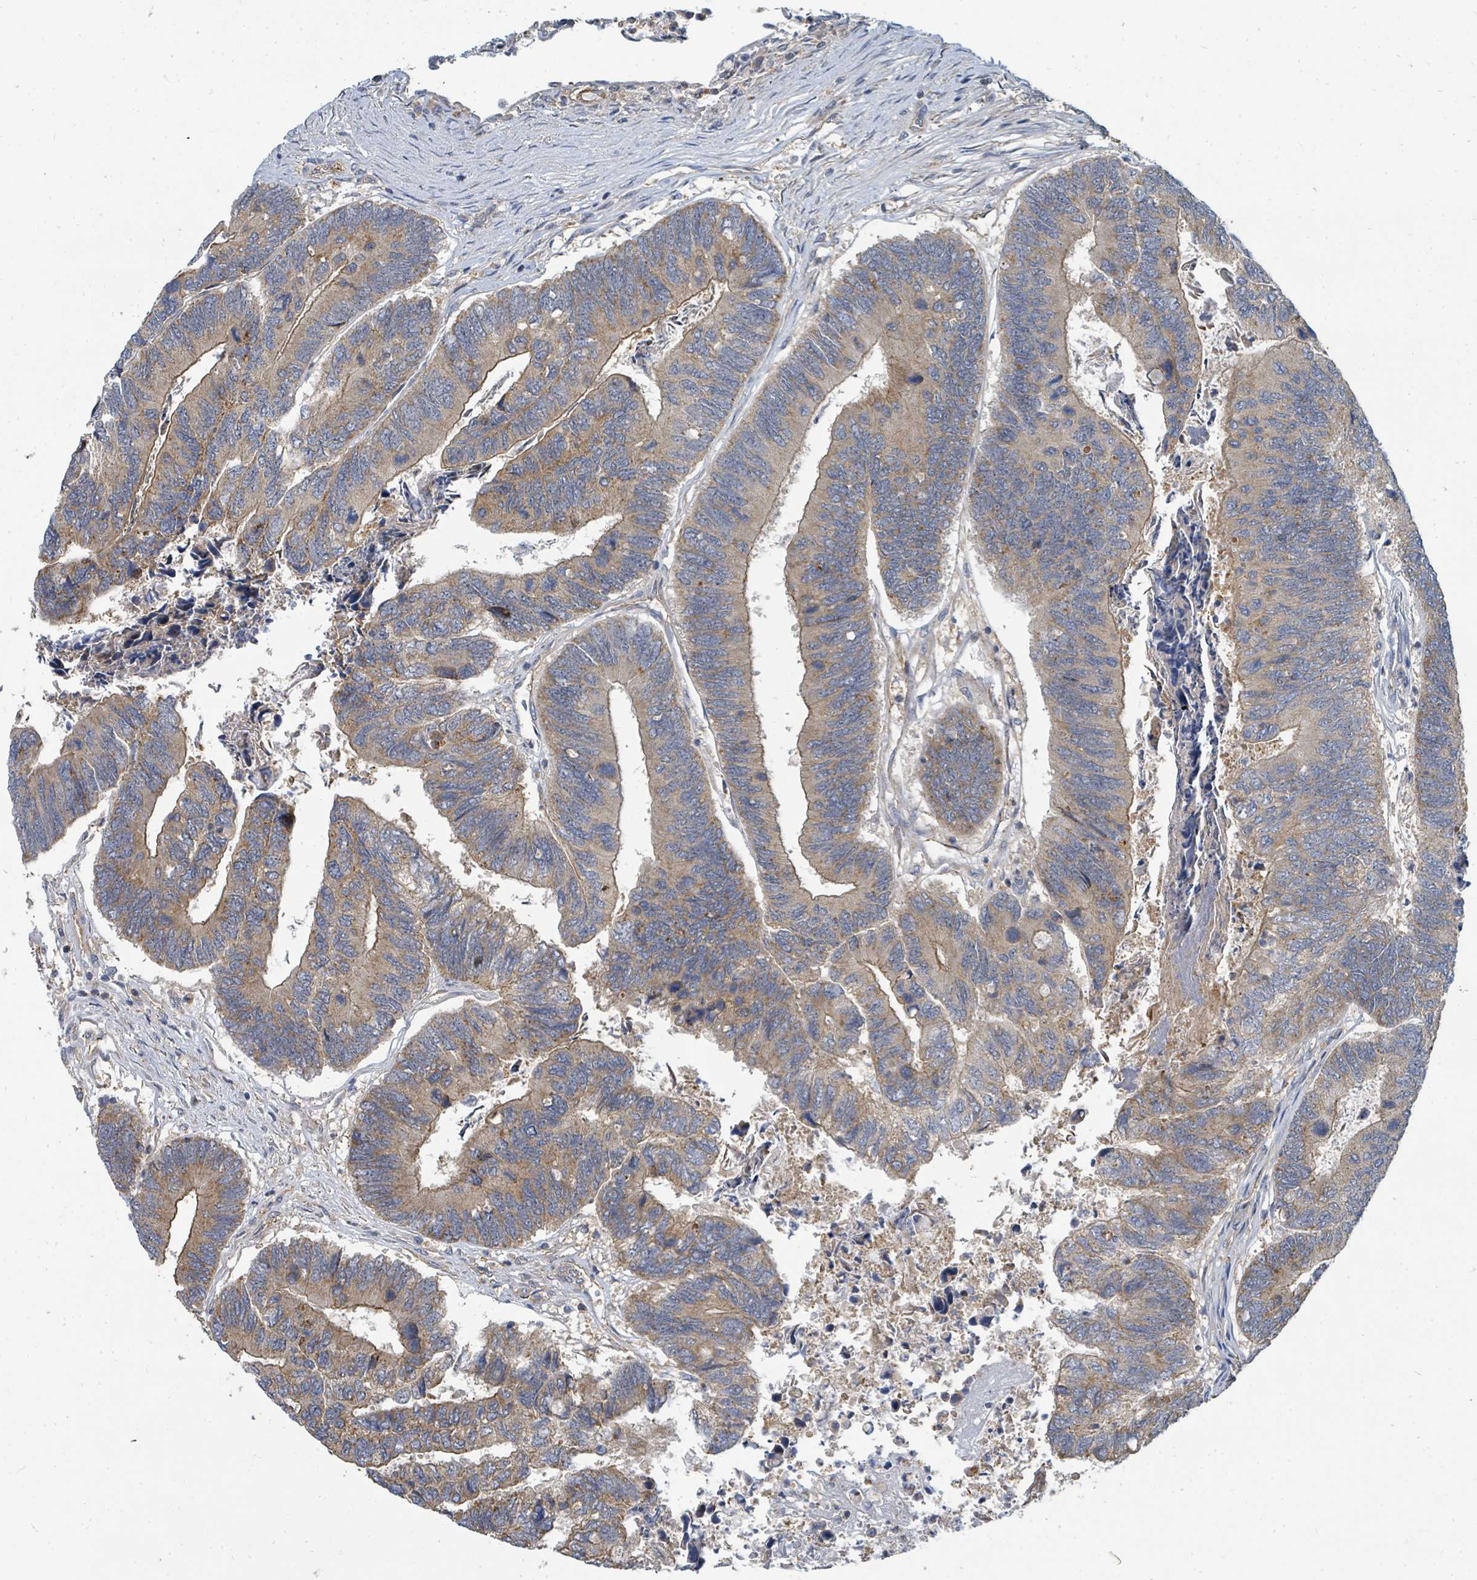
{"staining": {"intensity": "moderate", "quantity": ">75%", "location": "cytoplasmic/membranous"}, "tissue": "colorectal cancer", "cell_type": "Tumor cells", "image_type": "cancer", "snomed": [{"axis": "morphology", "description": "Adenocarcinoma, NOS"}, {"axis": "topography", "description": "Colon"}], "caption": "Adenocarcinoma (colorectal) stained with a protein marker shows moderate staining in tumor cells.", "gene": "BOLA2B", "patient": {"sex": "female", "age": 67}}